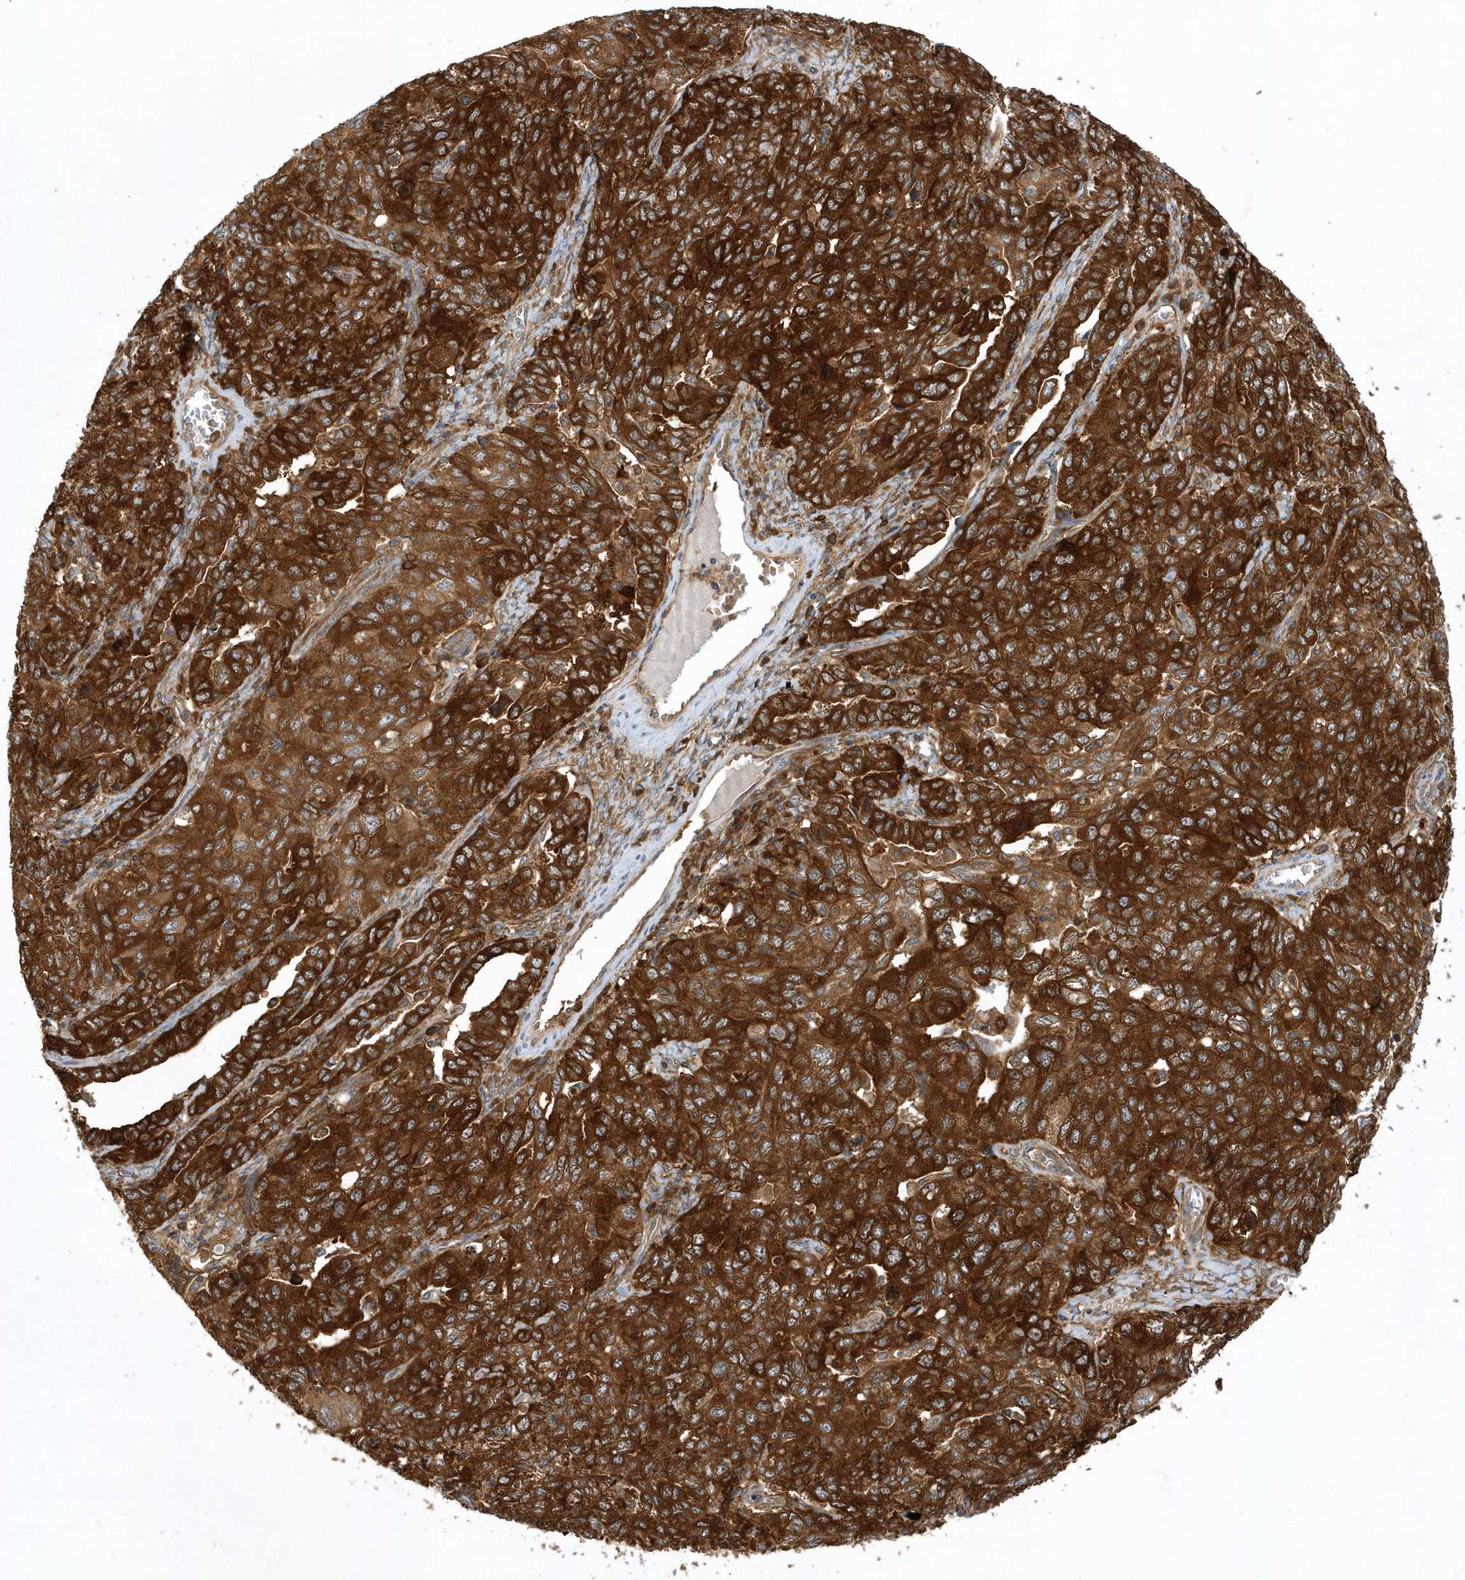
{"staining": {"intensity": "strong", "quantity": ">75%", "location": "cytoplasmic/membranous"}, "tissue": "ovarian cancer", "cell_type": "Tumor cells", "image_type": "cancer", "snomed": [{"axis": "morphology", "description": "Carcinoma, endometroid"}, {"axis": "topography", "description": "Ovary"}], "caption": "Immunohistochemical staining of human ovarian cancer exhibits strong cytoplasmic/membranous protein staining in approximately >75% of tumor cells.", "gene": "PAICS", "patient": {"sex": "female", "age": 62}}